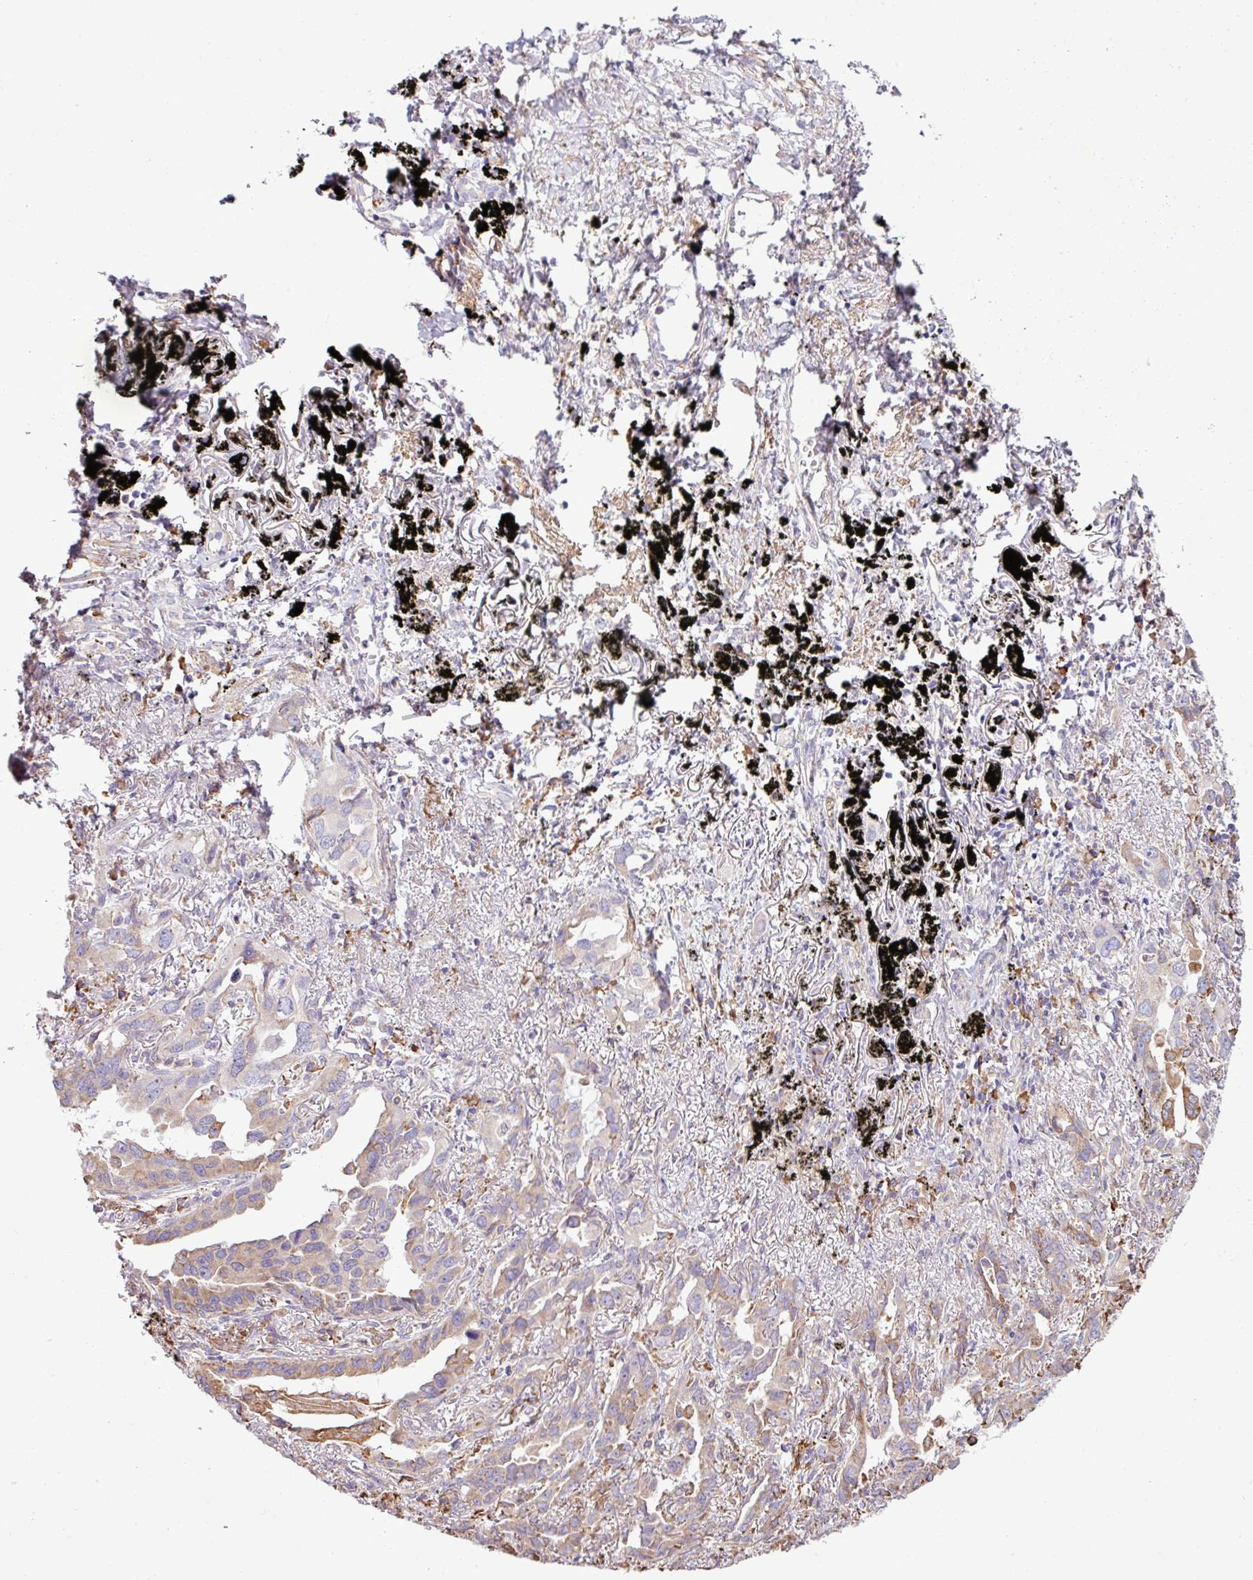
{"staining": {"intensity": "weak", "quantity": "25%-75%", "location": "cytoplasmic/membranous"}, "tissue": "lung cancer", "cell_type": "Tumor cells", "image_type": "cancer", "snomed": [{"axis": "morphology", "description": "Adenocarcinoma, NOS"}, {"axis": "topography", "description": "Lung"}], "caption": "A brown stain labels weak cytoplasmic/membranous expression of a protein in human adenocarcinoma (lung) tumor cells.", "gene": "ZSCAN5A", "patient": {"sex": "male", "age": 67}}